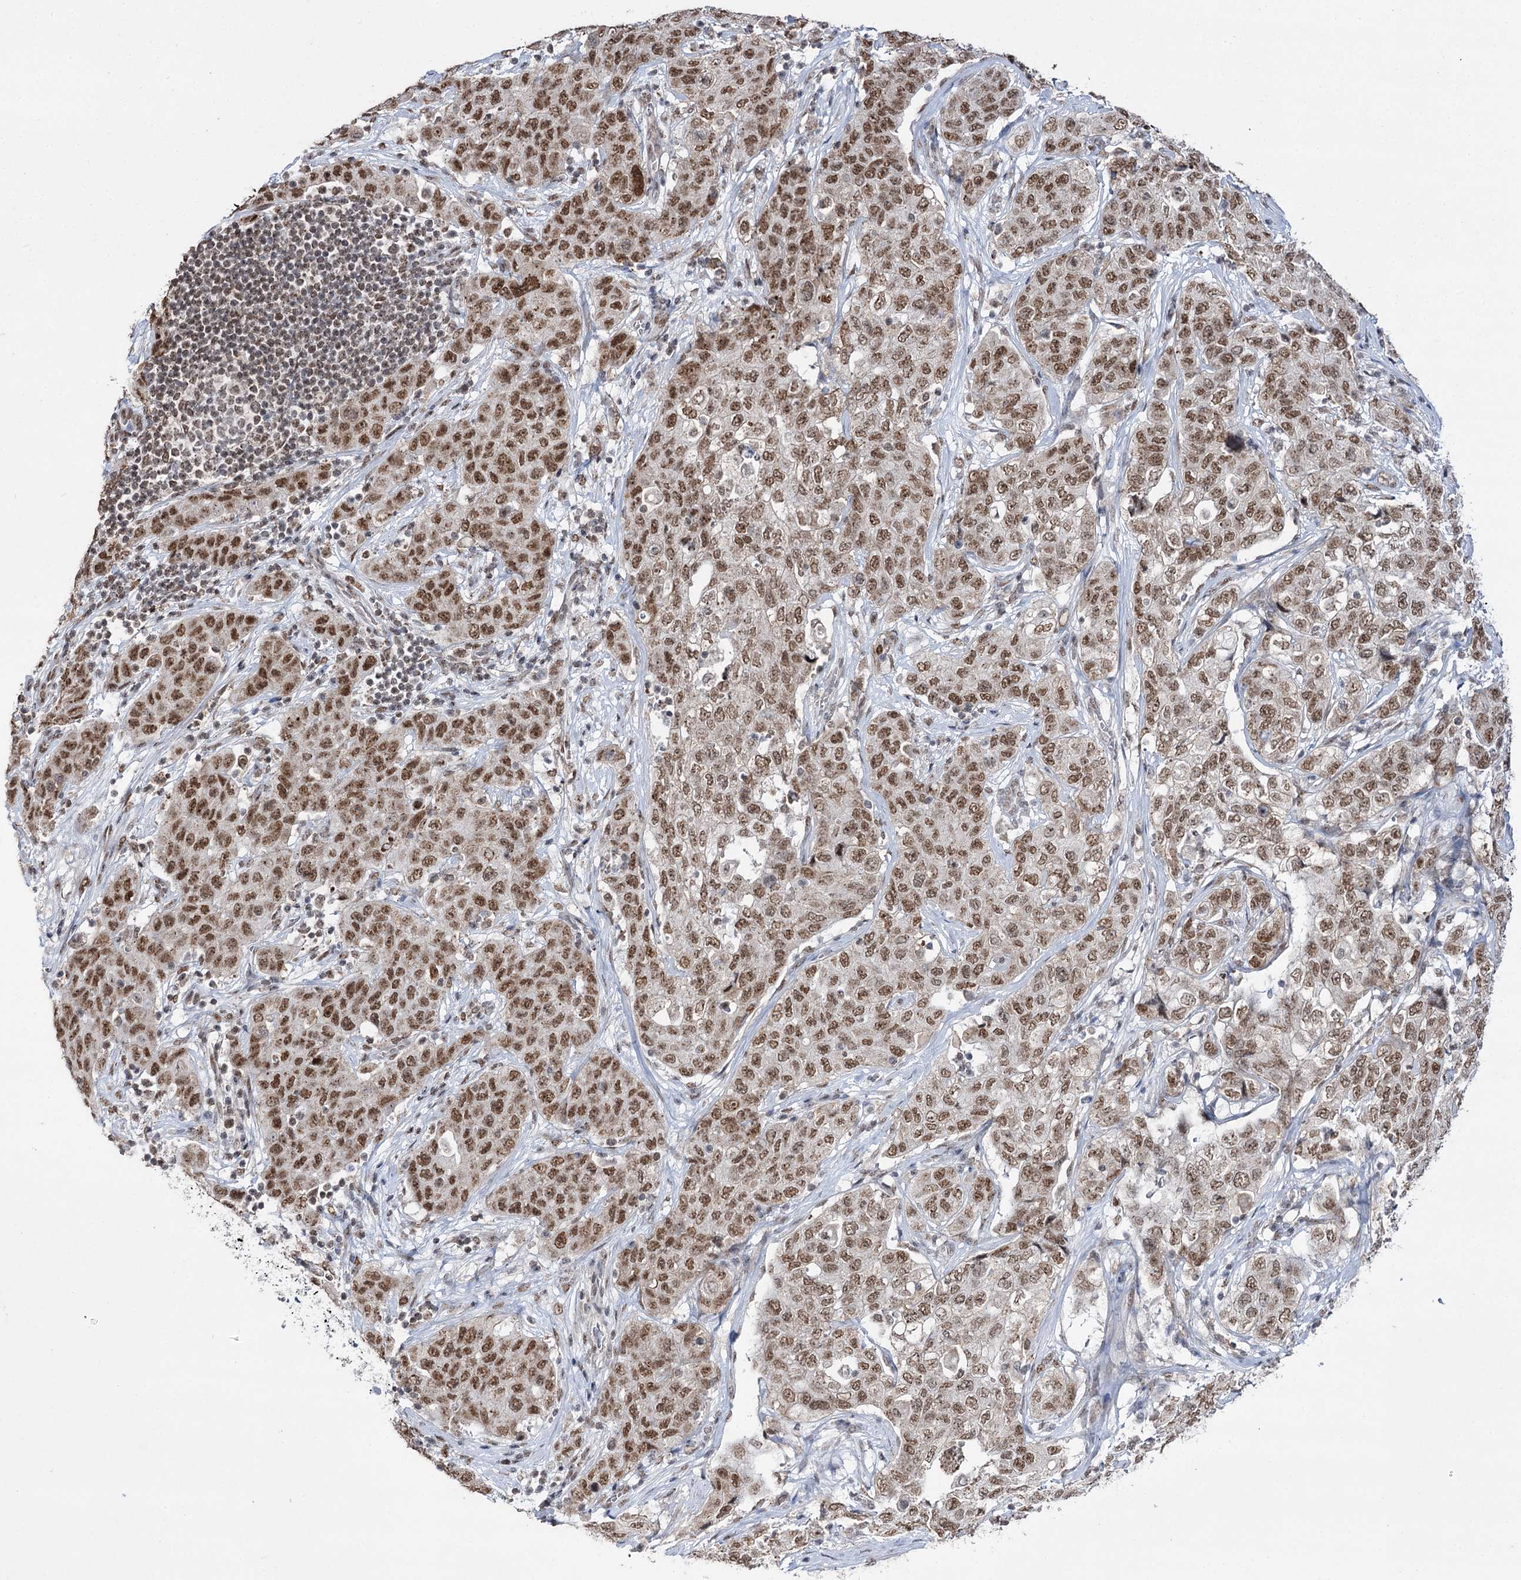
{"staining": {"intensity": "moderate", "quantity": ">75%", "location": "nuclear"}, "tissue": "stomach cancer", "cell_type": "Tumor cells", "image_type": "cancer", "snomed": [{"axis": "morphology", "description": "Normal tissue, NOS"}, {"axis": "morphology", "description": "Adenocarcinoma, NOS"}, {"axis": "topography", "description": "Lymph node"}, {"axis": "topography", "description": "Stomach"}], "caption": "Moderate nuclear protein expression is identified in approximately >75% of tumor cells in stomach cancer (adenocarcinoma). (IHC, brightfield microscopy, high magnification).", "gene": "VGLL4", "patient": {"sex": "male", "age": 48}}